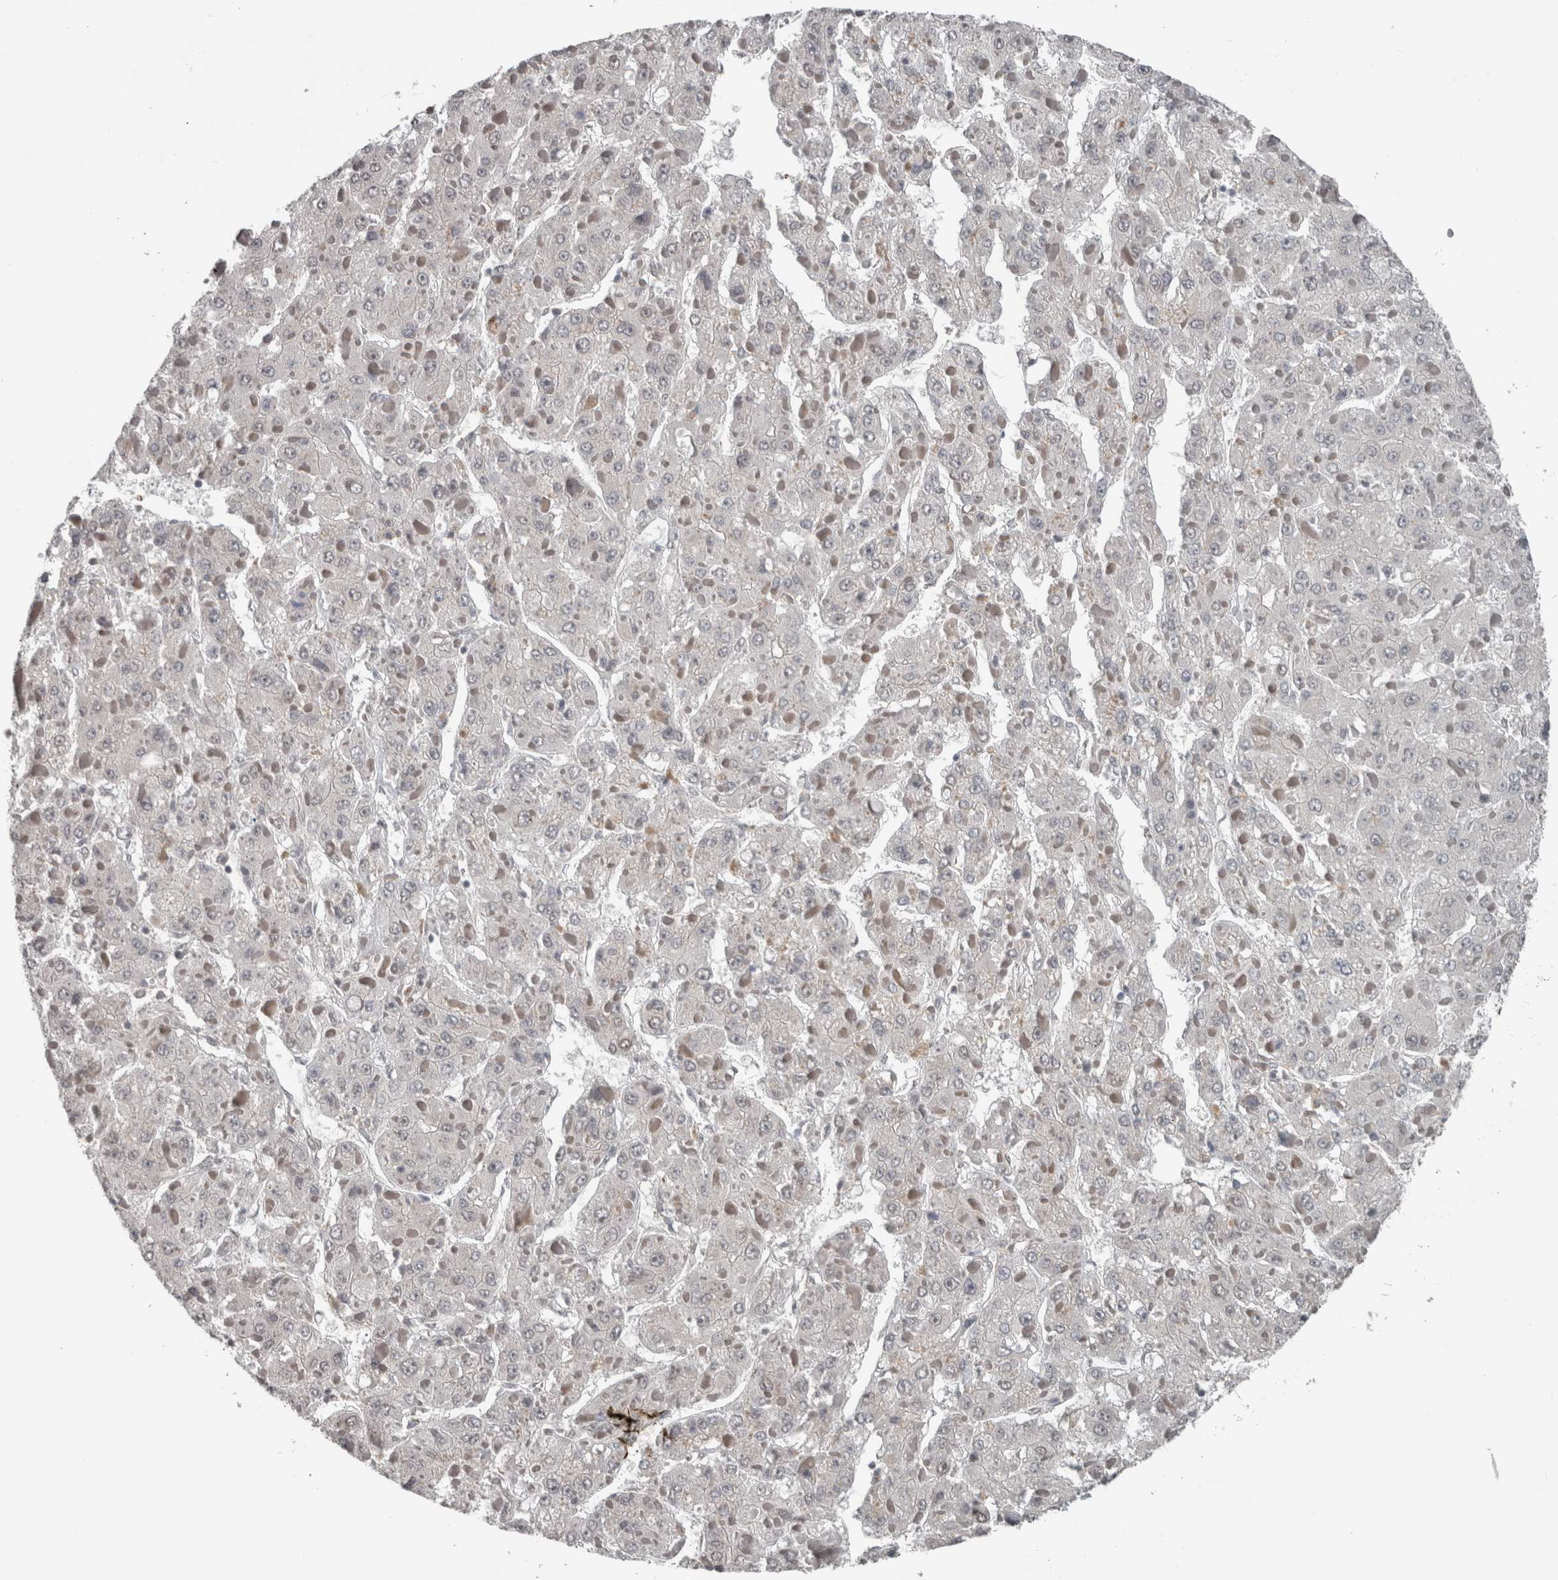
{"staining": {"intensity": "negative", "quantity": "none", "location": "none"}, "tissue": "liver cancer", "cell_type": "Tumor cells", "image_type": "cancer", "snomed": [{"axis": "morphology", "description": "Carcinoma, Hepatocellular, NOS"}, {"axis": "topography", "description": "Liver"}], "caption": "A histopathology image of human hepatocellular carcinoma (liver) is negative for staining in tumor cells.", "gene": "MAFF", "patient": {"sex": "female", "age": 73}}